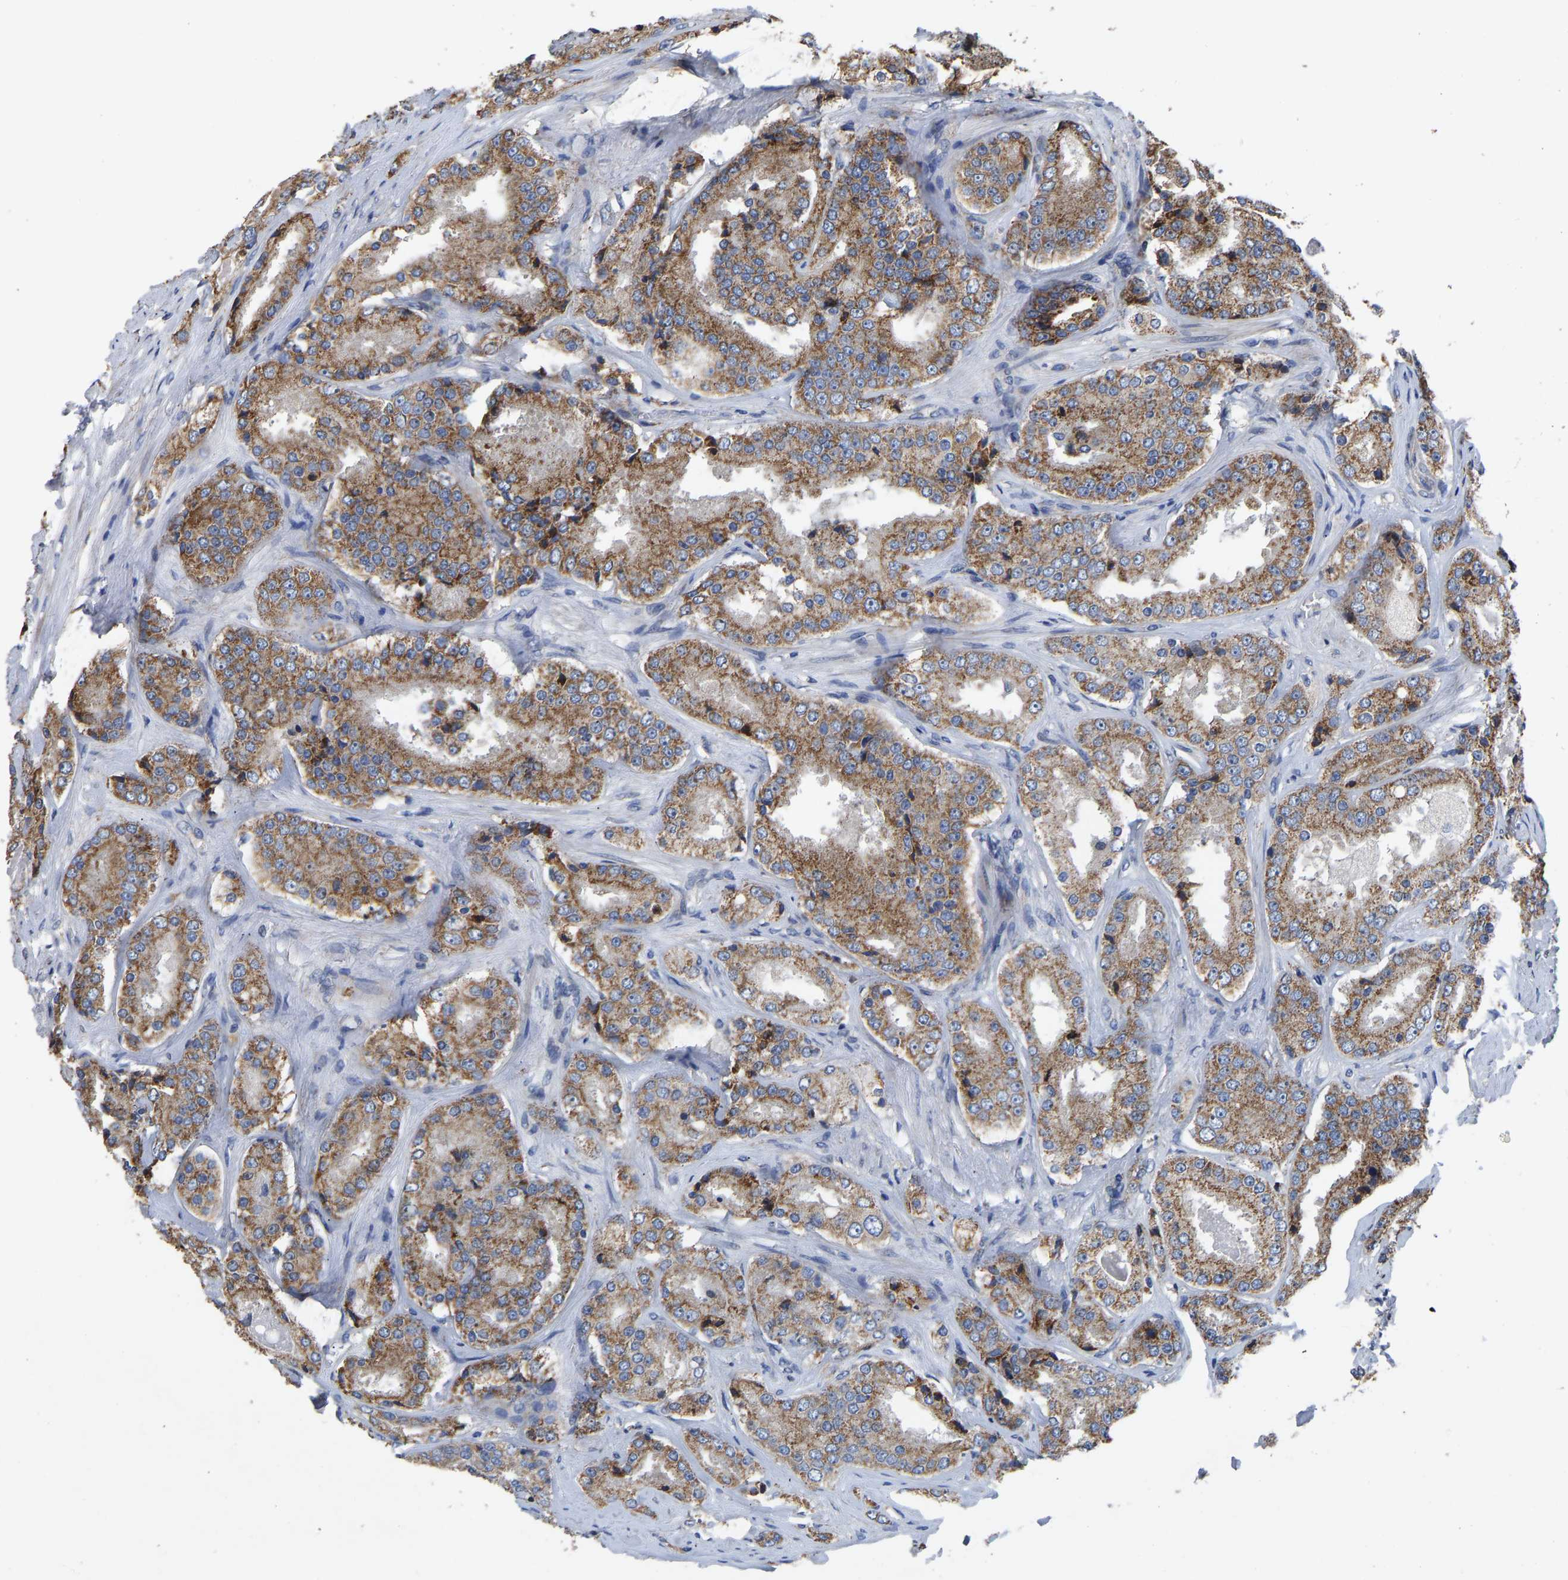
{"staining": {"intensity": "moderate", "quantity": ">75%", "location": "cytoplasmic/membranous"}, "tissue": "prostate cancer", "cell_type": "Tumor cells", "image_type": "cancer", "snomed": [{"axis": "morphology", "description": "Adenocarcinoma, High grade"}, {"axis": "topography", "description": "Prostate"}], "caption": "Prostate adenocarcinoma (high-grade) stained with DAB IHC exhibits medium levels of moderate cytoplasmic/membranous staining in approximately >75% of tumor cells.", "gene": "TMEM150A", "patient": {"sex": "male", "age": 65}}